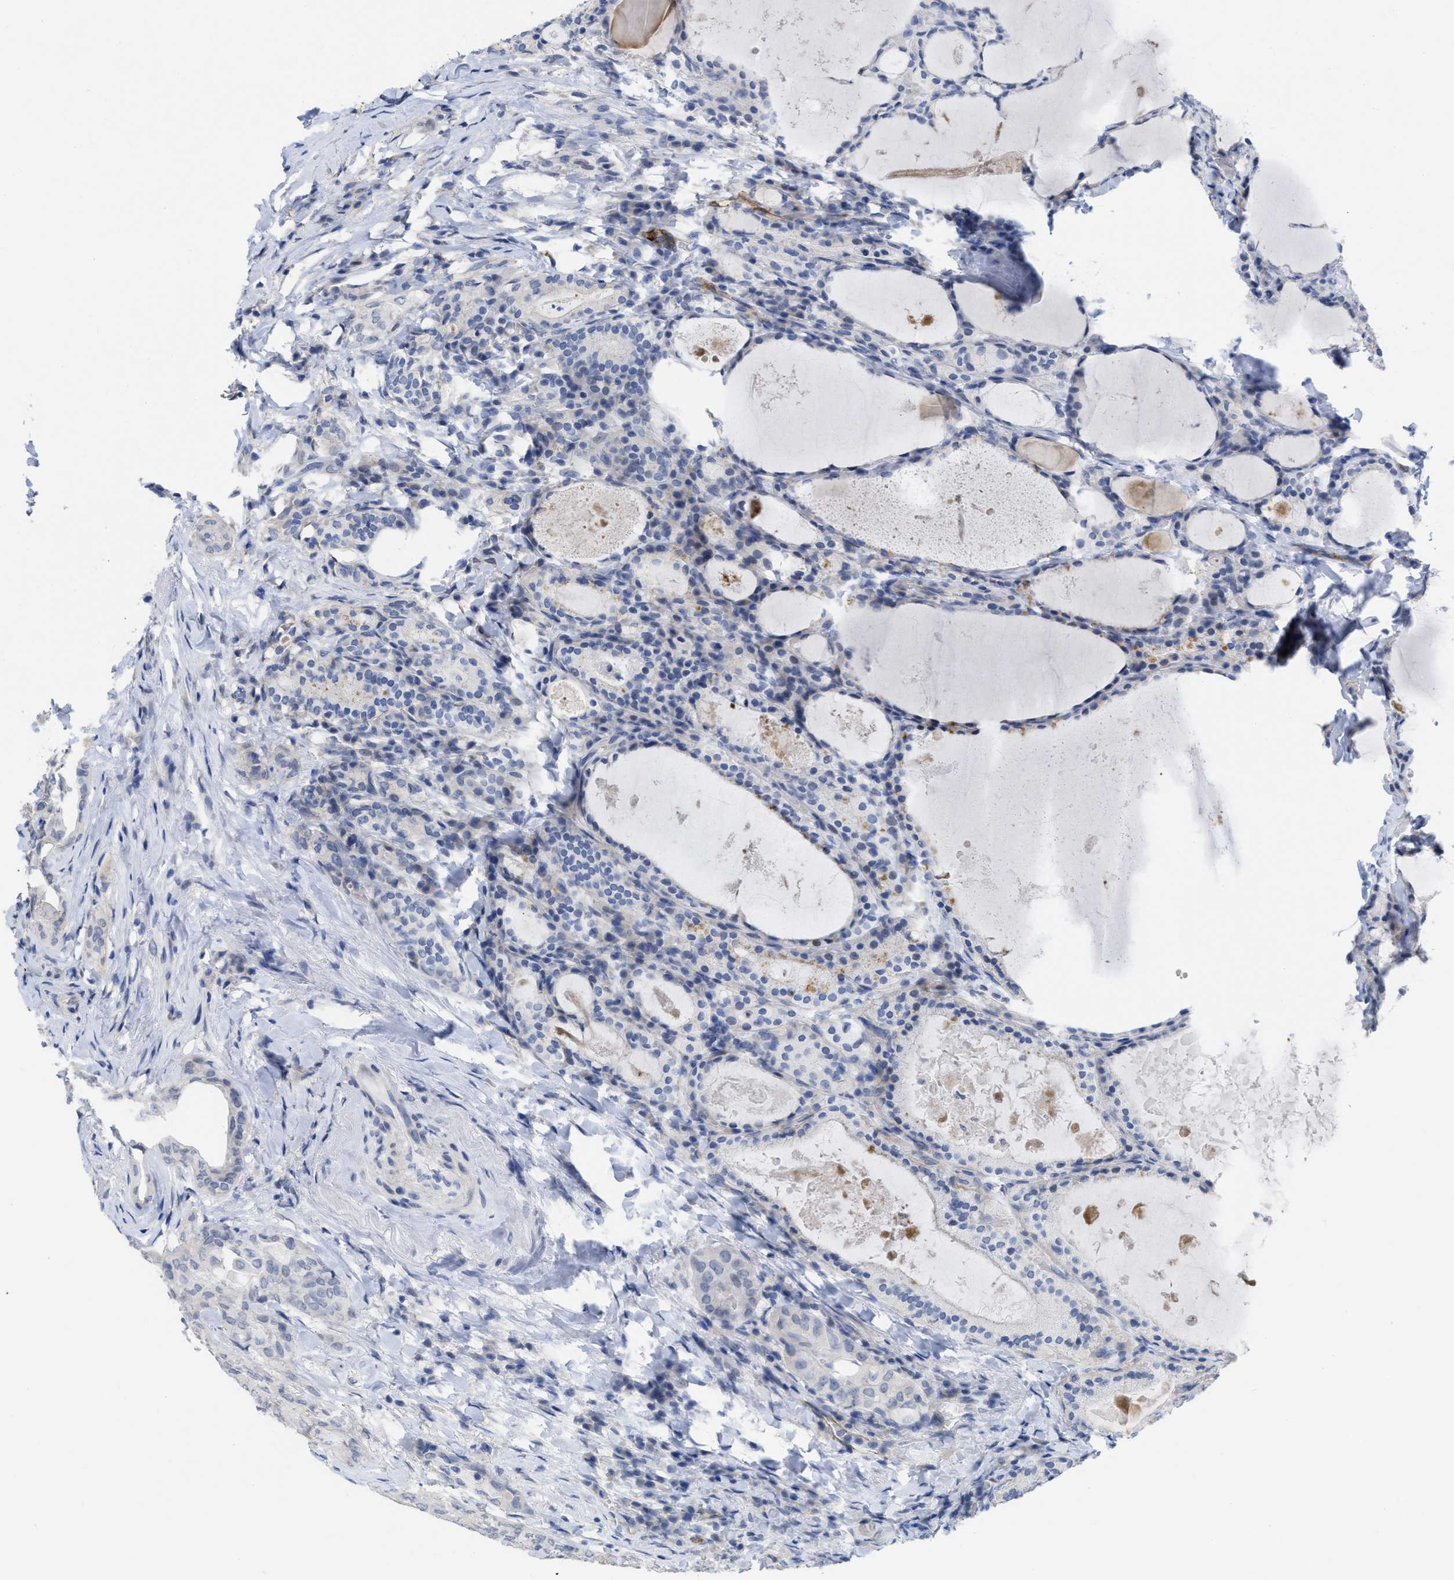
{"staining": {"intensity": "negative", "quantity": "none", "location": "none"}, "tissue": "thyroid cancer", "cell_type": "Tumor cells", "image_type": "cancer", "snomed": [{"axis": "morphology", "description": "Papillary adenocarcinoma, NOS"}, {"axis": "topography", "description": "Thyroid gland"}], "caption": "Tumor cells are negative for protein expression in human papillary adenocarcinoma (thyroid). (Stains: DAB IHC with hematoxylin counter stain, Microscopy: brightfield microscopy at high magnification).", "gene": "ACKR1", "patient": {"sex": "female", "age": 42}}